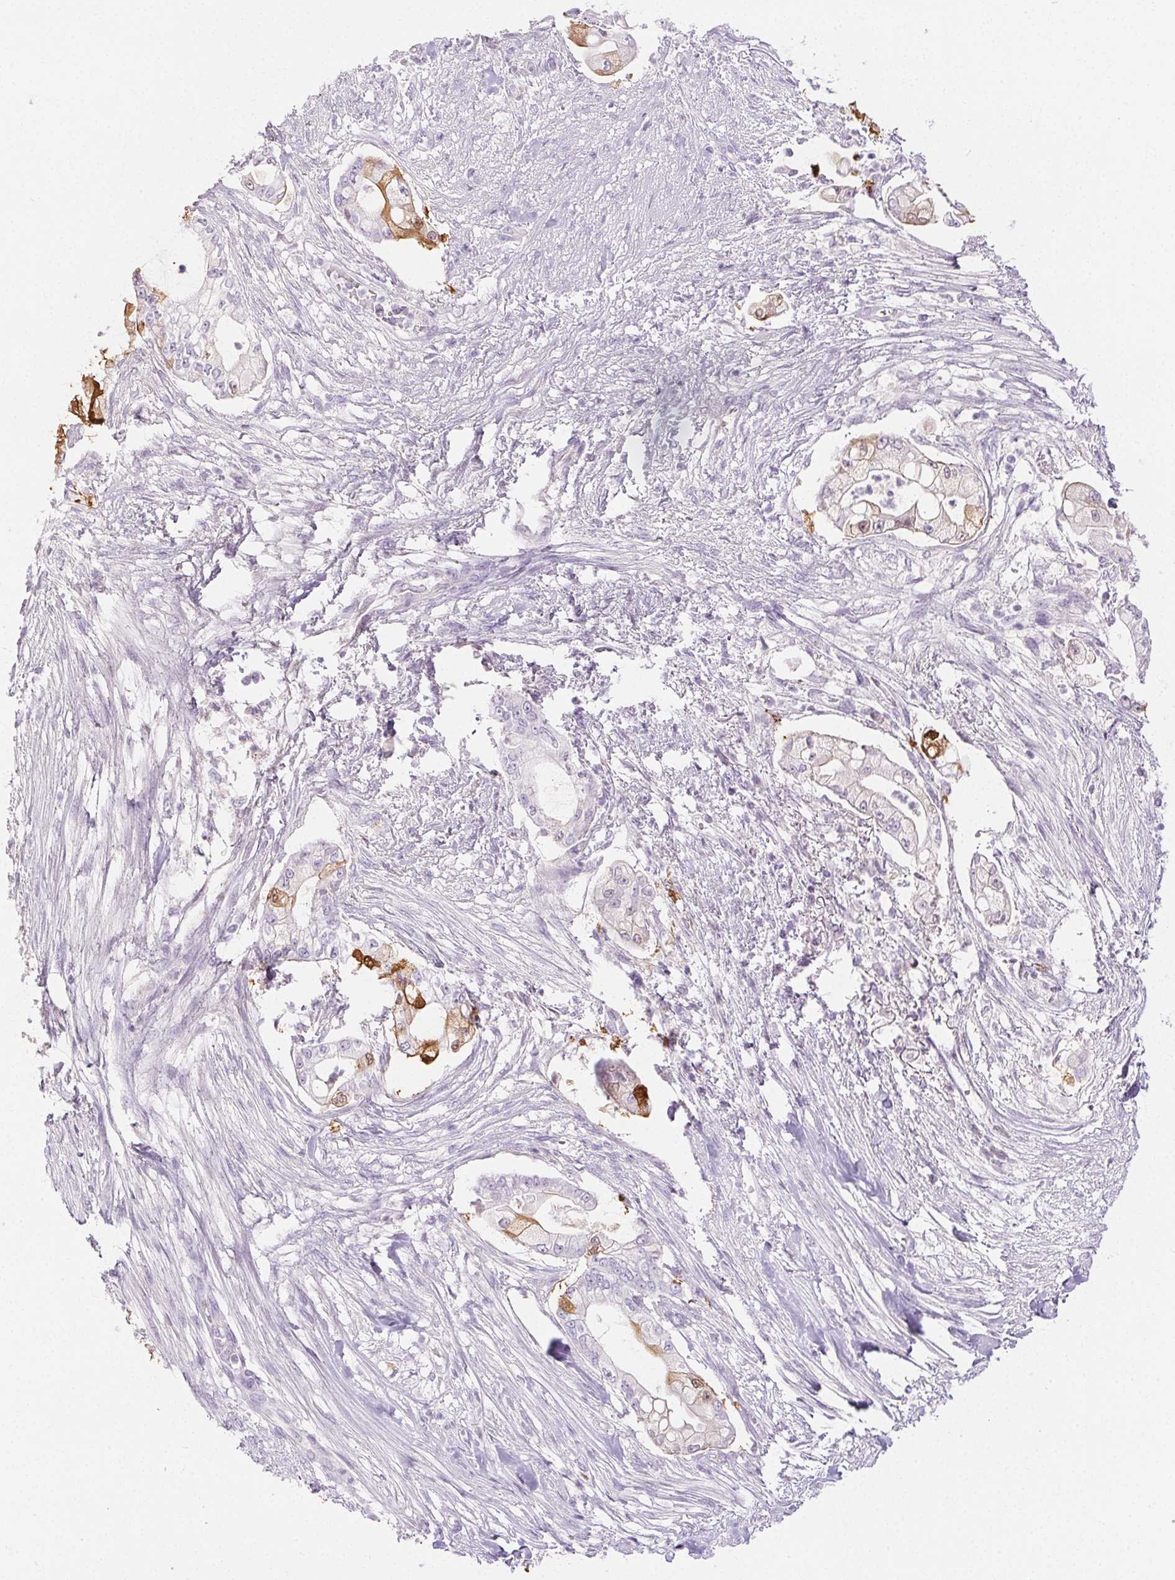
{"staining": {"intensity": "moderate", "quantity": "<25%", "location": "cytoplasmic/membranous,nuclear"}, "tissue": "pancreatic cancer", "cell_type": "Tumor cells", "image_type": "cancer", "snomed": [{"axis": "morphology", "description": "Adenocarcinoma, NOS"}, {"axis": "topography", "description": "Pancreas"}], "caption": "Protein staining of pancreatic adenocarcinoma tissue displays moderate cytoplasmic/membranous and nuclear positivity in approximately <25% of tumor cells.", "gene": "SPRR3", "patient": {"sex": "female", "age": 69}}